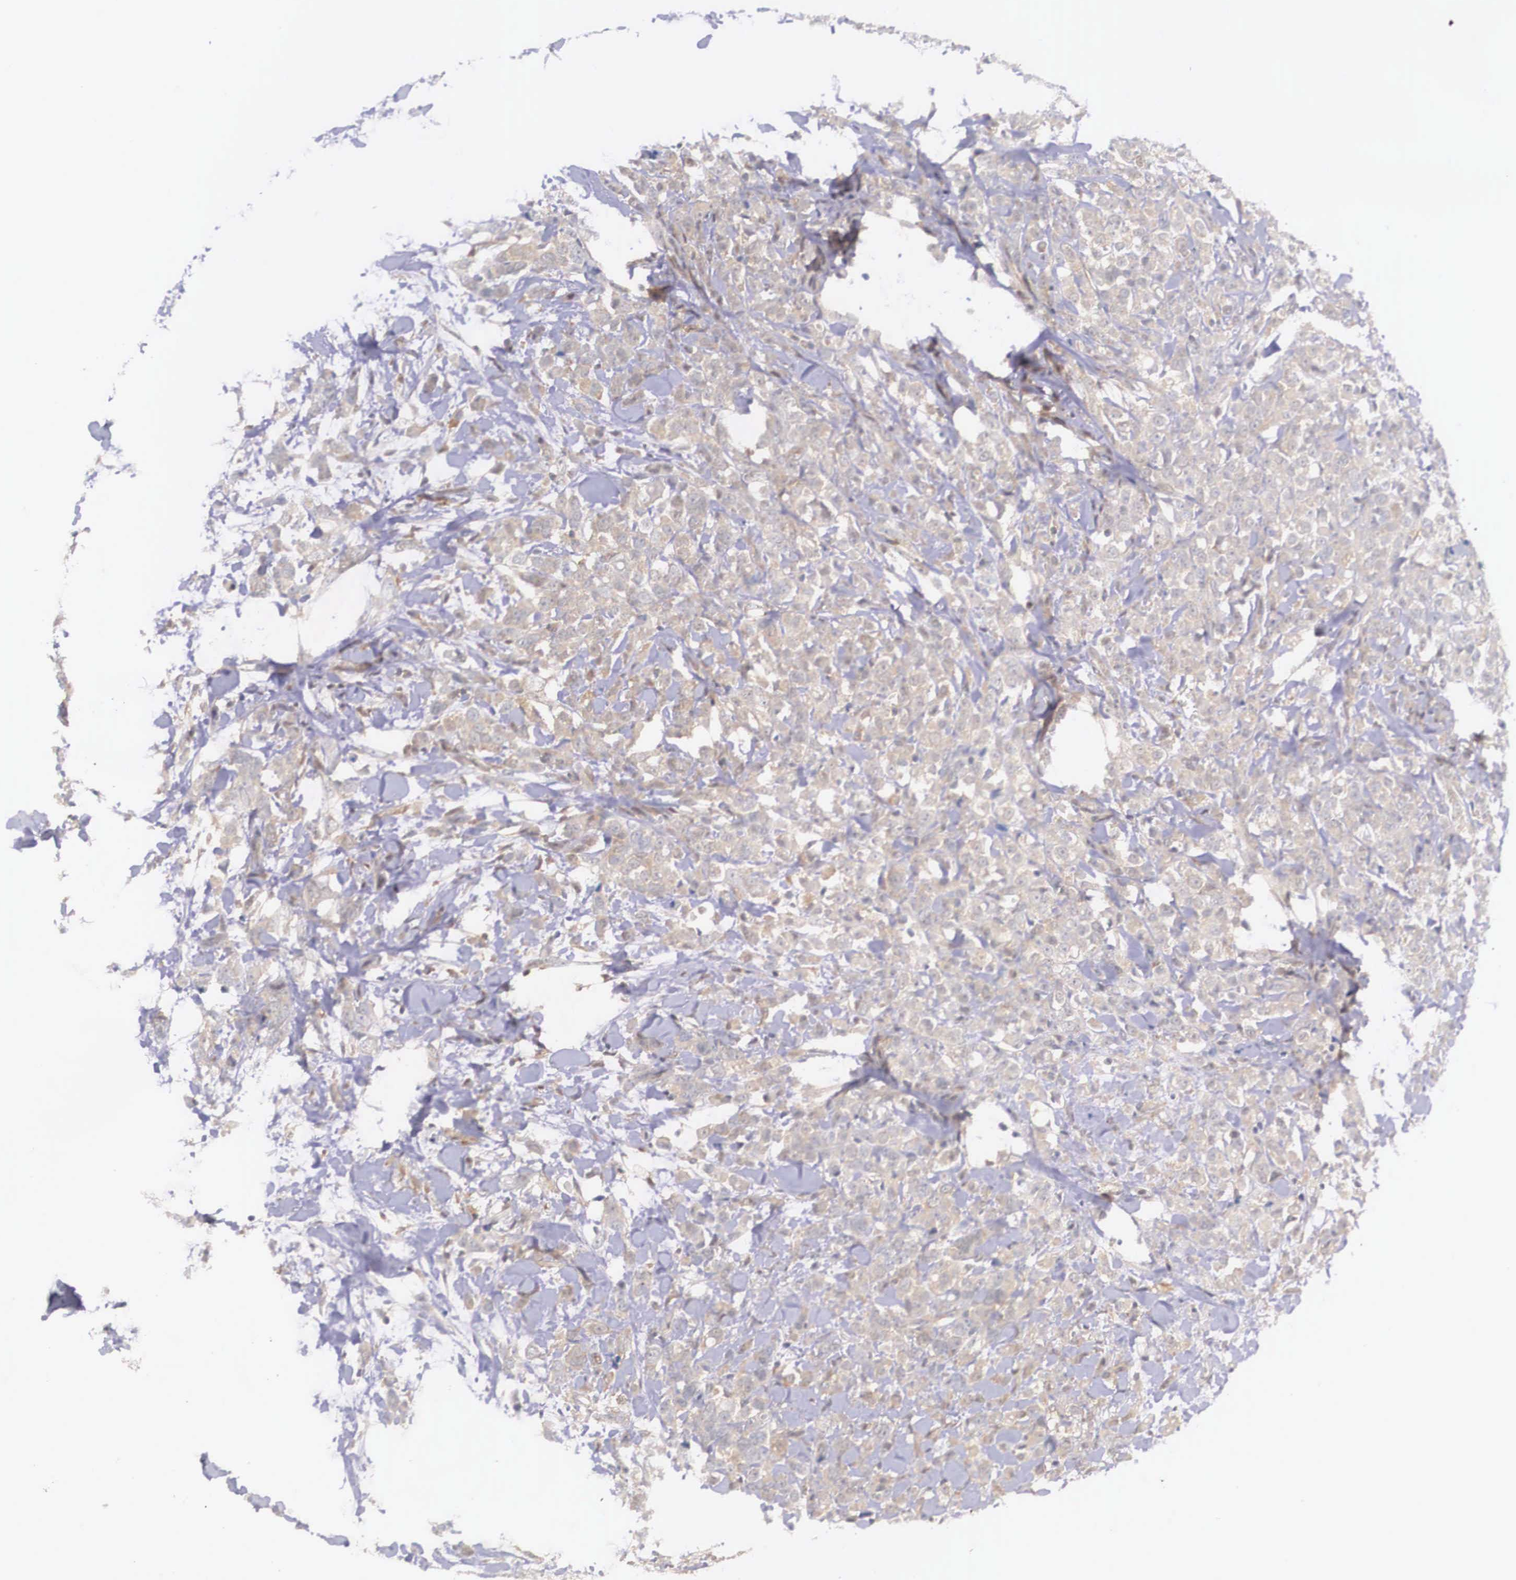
{"staining": {"intensity": "weak", "quantity": "25%-75%", "location": "cytoplasmic/membranous"}, "tissue": "breast cancer", "cell_type": "Tumor cells", "image_type": "cancer", "snomed": [{"axis": "morphology", "description": "Lobular carcinoma"}, {"axis": "topography", "description": "Breast"}], "caption": "Tumor cells demonstrate low levels of weak cytoplasmic/membranous expression in about 25%-75% of cells in human lobular carcinoma (breast). The staining is performed using DAB (3,3'-diaminobenzidine) brown chromogen to label protein expression. The nuclei are counter-stained blue using hematoxylin.", "gene": "IGBP1", "patient": {"sex": "female", "age": 57}}